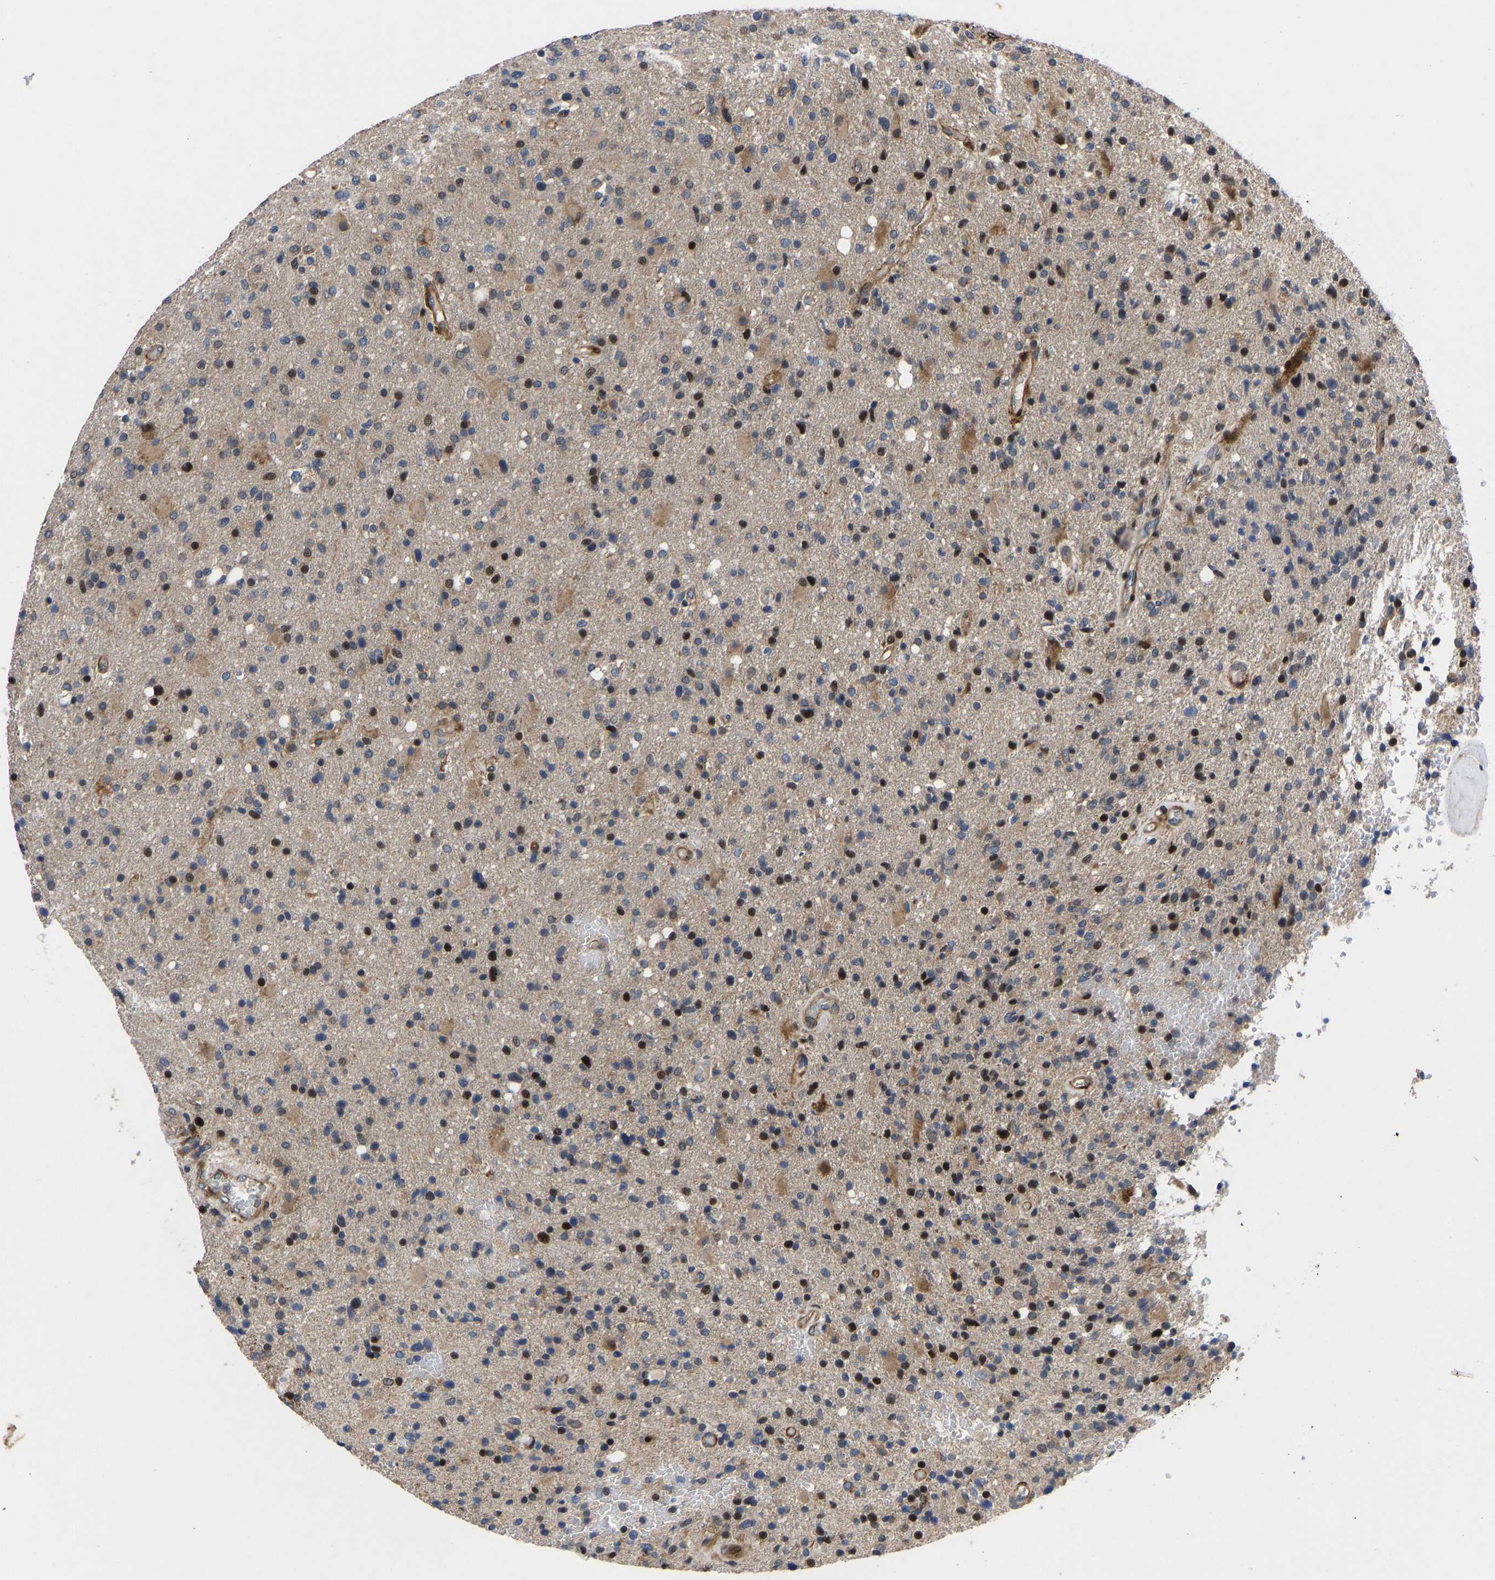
{"staining": {"intensity": "strong", "quantity": "<25%", "location": "nuclear"}, "tissue": "glioma", "cell_type": "Tumor cells", "image_type": "cancer", "snomed": [{"axis": "morphology", "description": "Glioma, malignant, High grade"}, {"axis": "topography", "description": "Brain"}], "caption": "IHC micrograph of neoplastic tissue: glioma stained using IHC displays medium levels of strong protein expression localized specifically in the nuclear of tumor cells, appearing as a nuclear brown color.", "gene": "TMEM38B", "patient": {"sex": "male", "age": 72}}